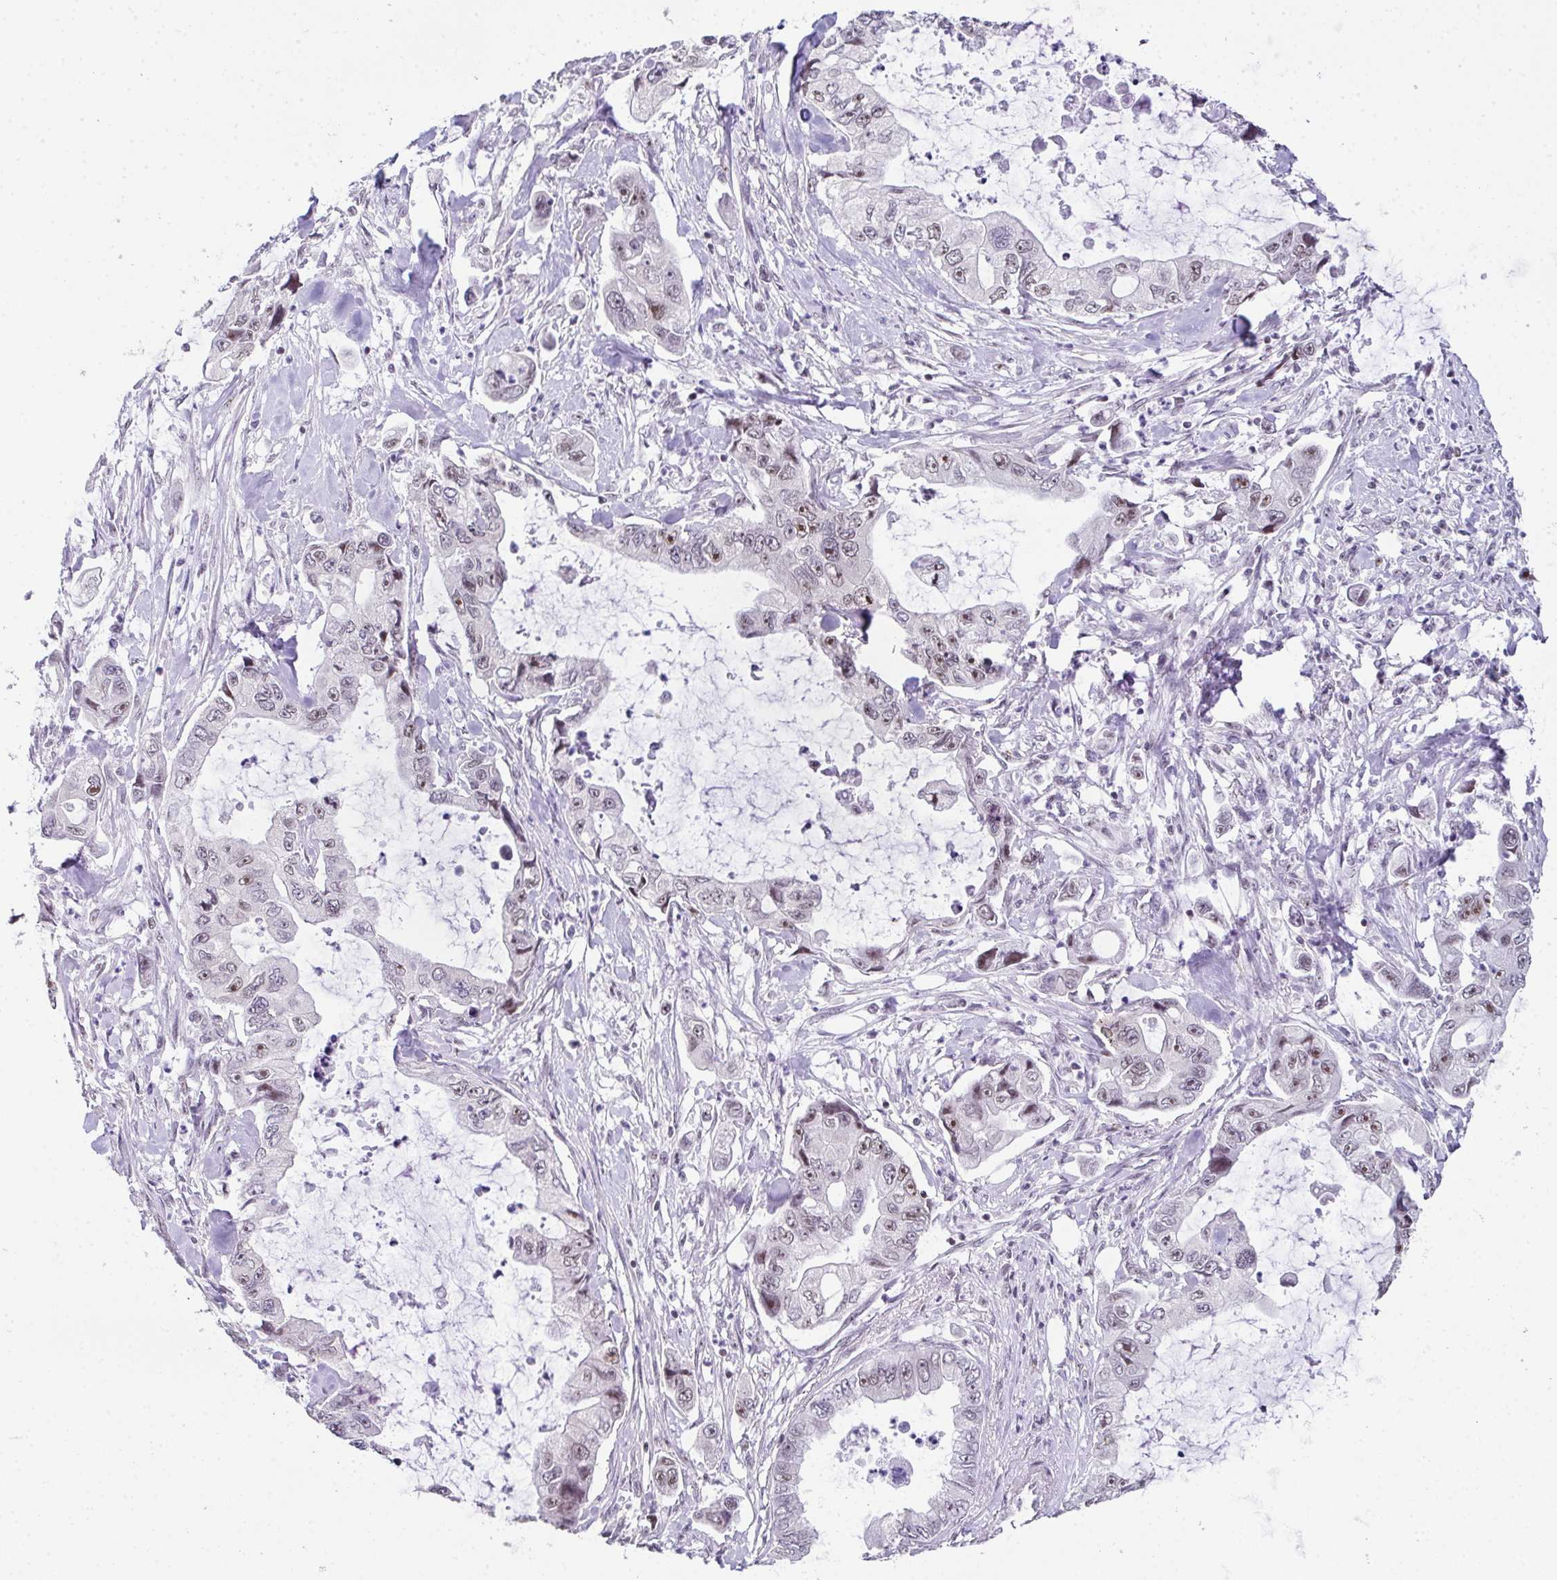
{"staining": {"intensity": "weak", "quantity": "25%-75%", "location": "nuclear"}, "tissue": "stomach cancer", "cell_type": "Tumor cells", "image_type": "cancer", "snomed": [{"axis": "morphology", "description": "Adenocarcinoma, NOS"}, {"axis": "topography", "description": "Pancreas"}, {"axis": "topography", "description": "Stomach, upper"}, {"axis": "topography", "description": "Stomach"}], "caption": "This is a micrograph of IHC staining of stomach adenocarcinoma, which shows weak positivity in the nuclear of tumor cells.", "gene": "ZNF800", "patient": {"sex": "male", "age": 77}}